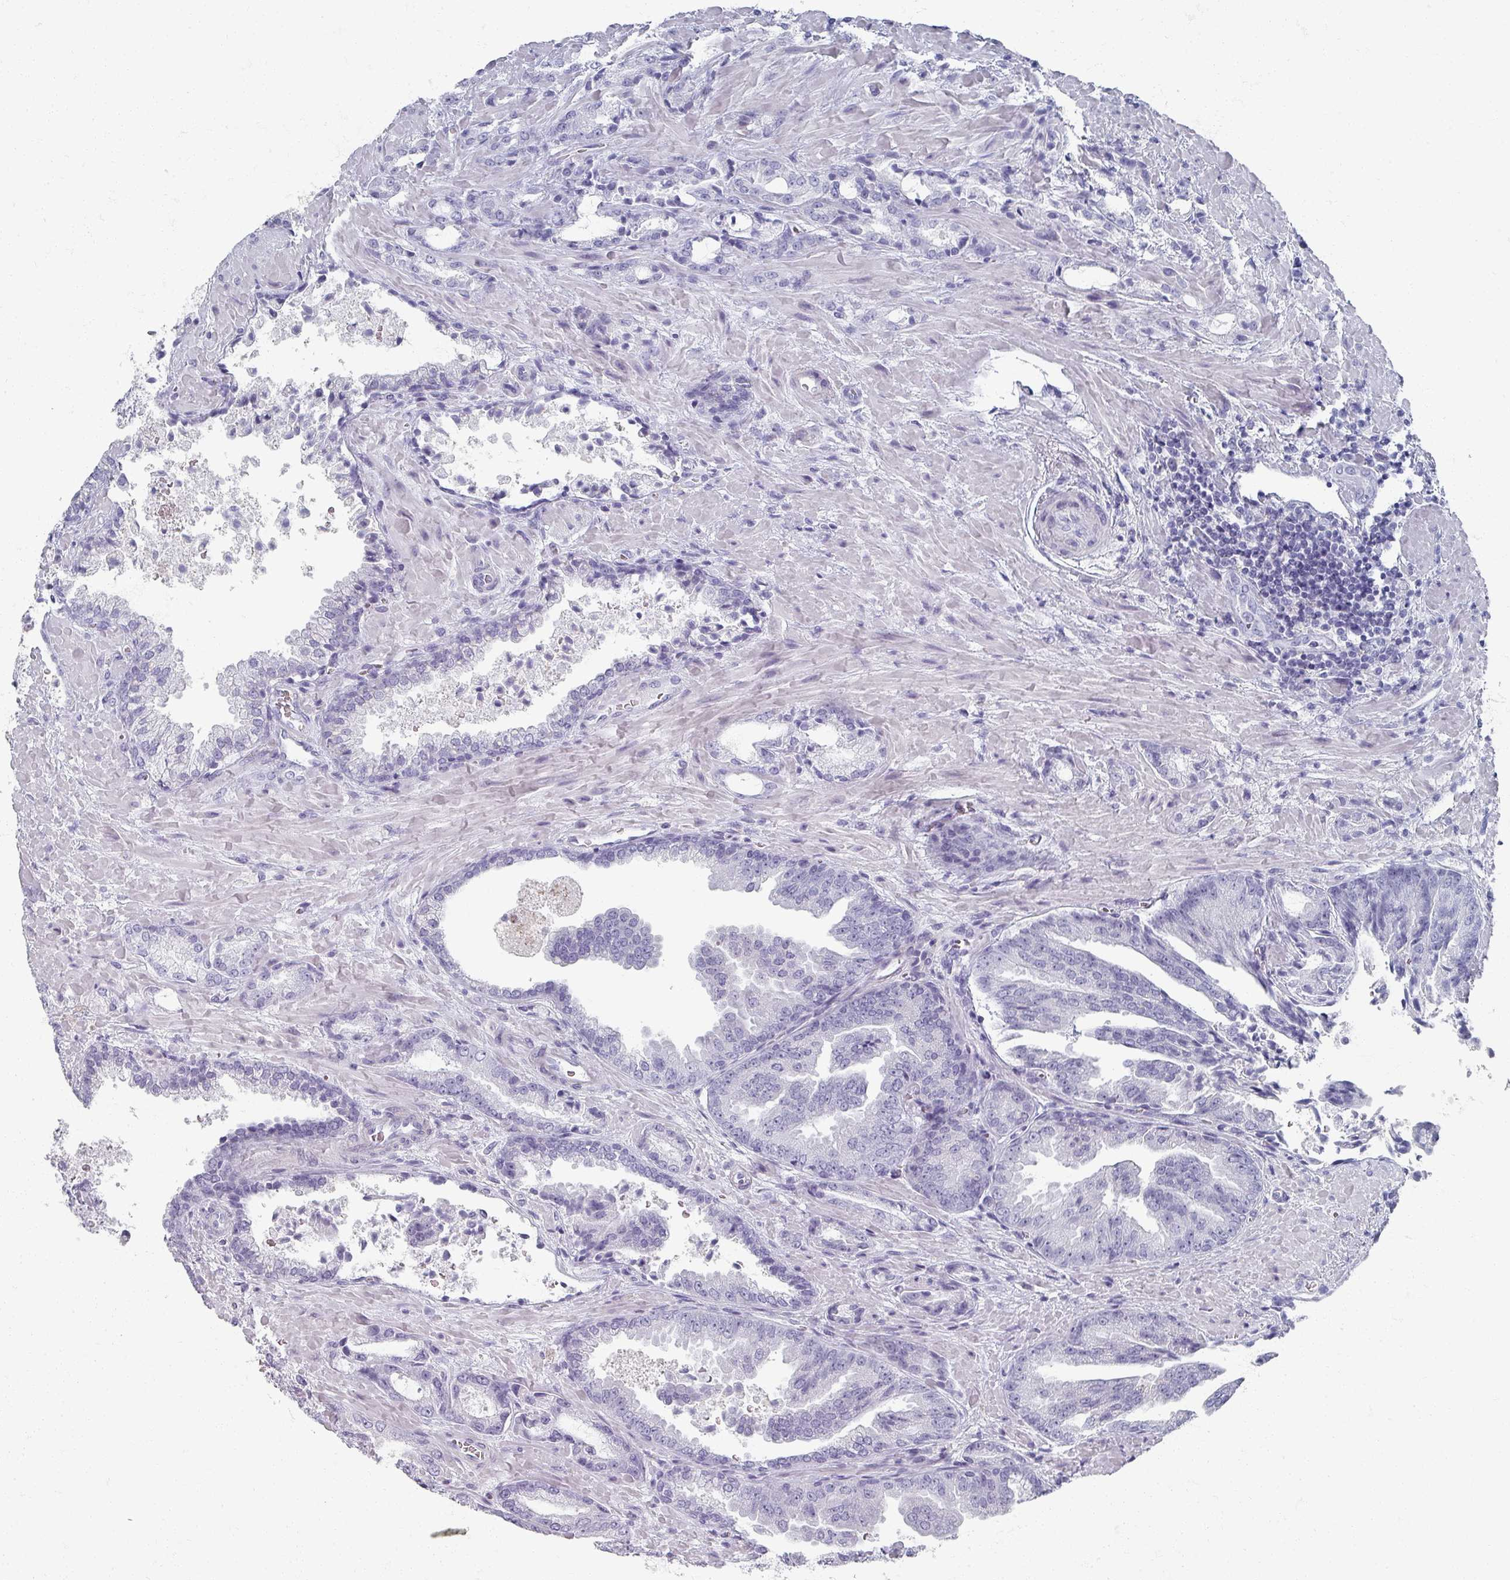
{"staining": {"intensity": "negative", "quantity": "none", "location": "none"}, "tissue": "prostate cancer", "cell_type": "Tumor cells", "image_type": "cancer", "snomed": [{"axis": "morphology", "description": "Adenocarcinoma, High grade"}, {"axis": "topography", "description": "Prostate"}], "caption": "The photomicrograph reveals no staining of tumor cells in adenocarcinoma (high-grade) (prostate).", "gene": "OMG", "patient": {"sex": "male", "age": 68}}